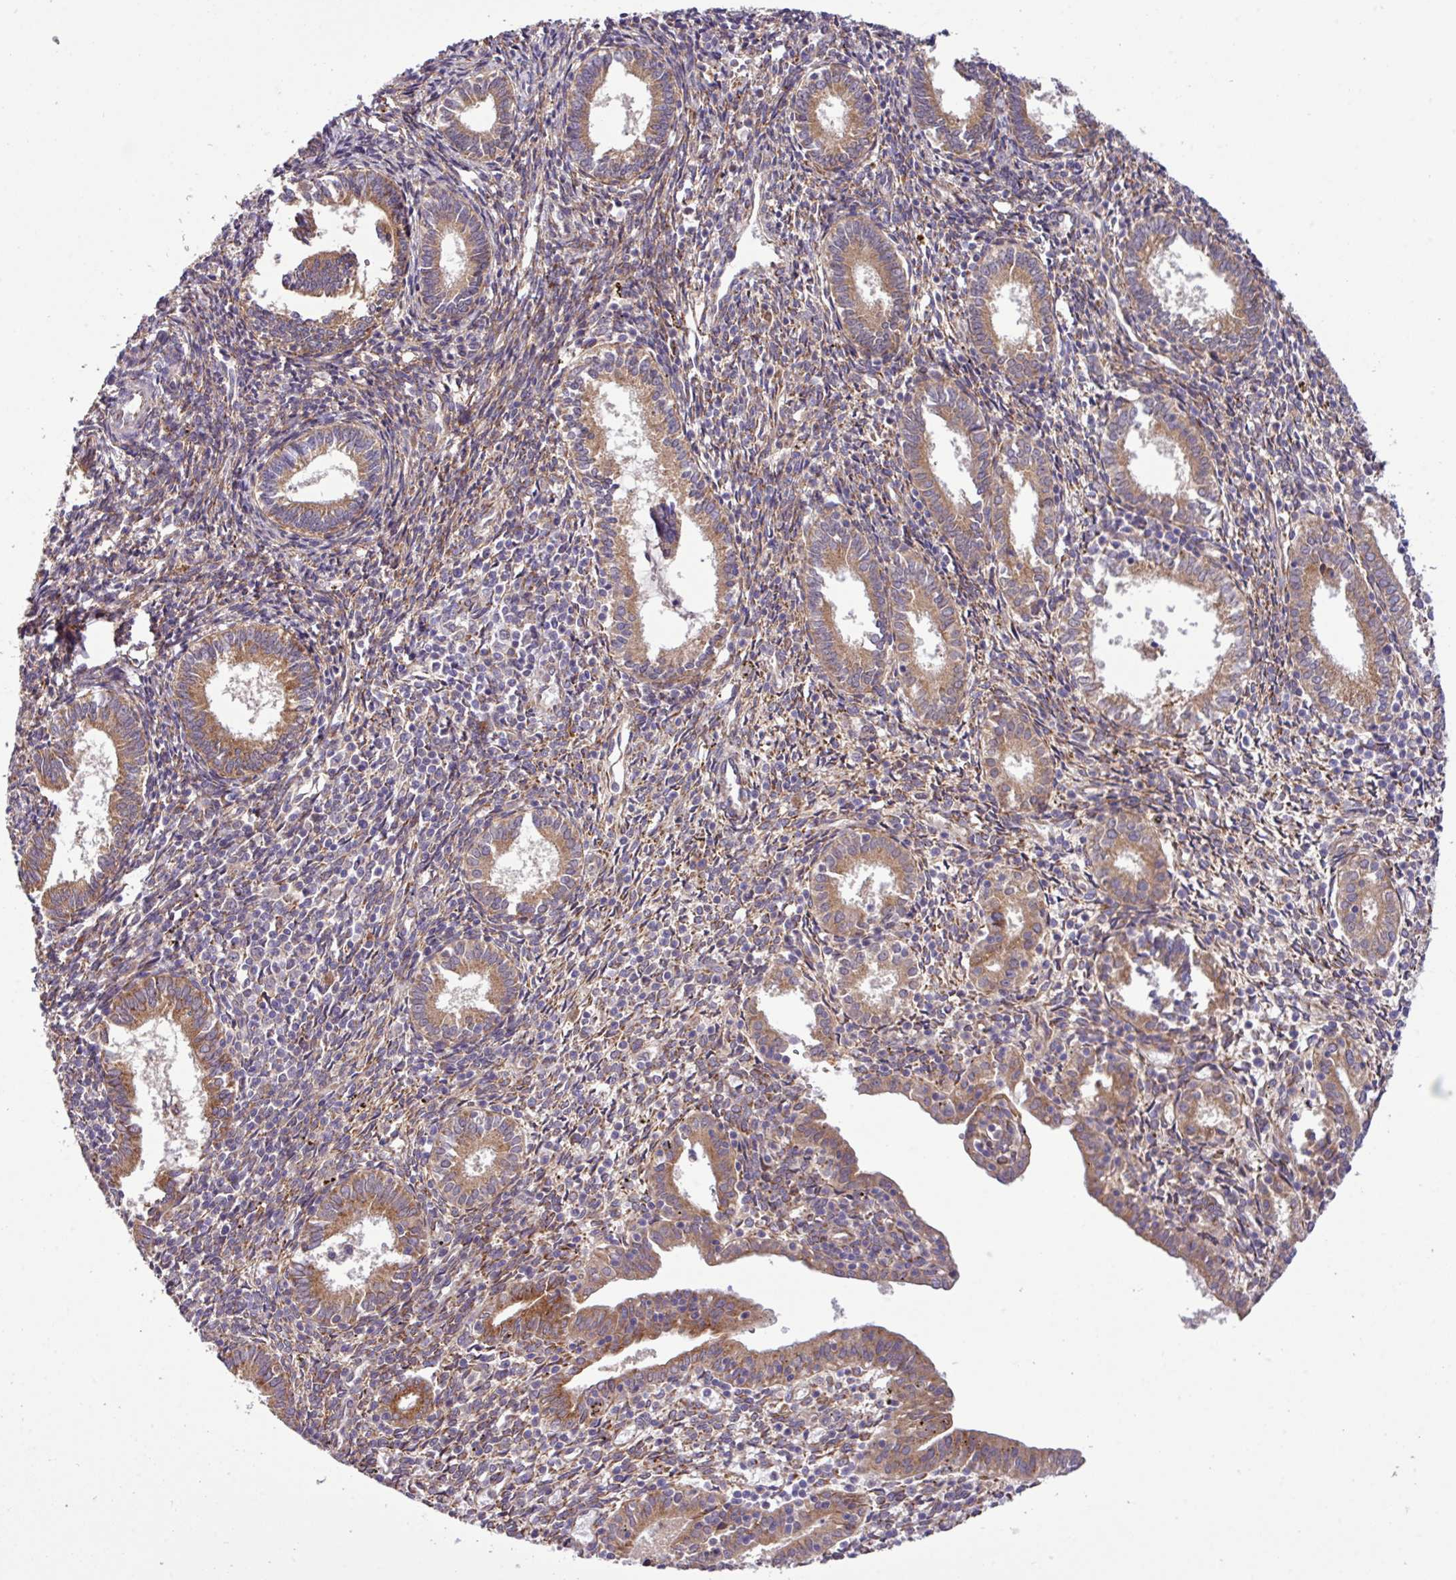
{"staining": {"intensity": "weak", "quantity": "25%-75%", "location": "cytoplasmic/membranous"}, "tissue": "endometrium", "cell_type": "Cells in endometrial stroma", "image_type": "normal", "snomed": [{"axis": "morphology", "description": "Normal tissue, NOS"}, {"axis": "topography", "description": "Endometrium"}], "caption": "The micrograph reveals immunohistochemical staining of benign endometrium. There is weak cytoplasmic/membranous positivity is appreciated in approximately 25%-75% of cells in endometrial stroma.", "gene": "TM2D2", "patient": {"sex": "female", "age": 41}}